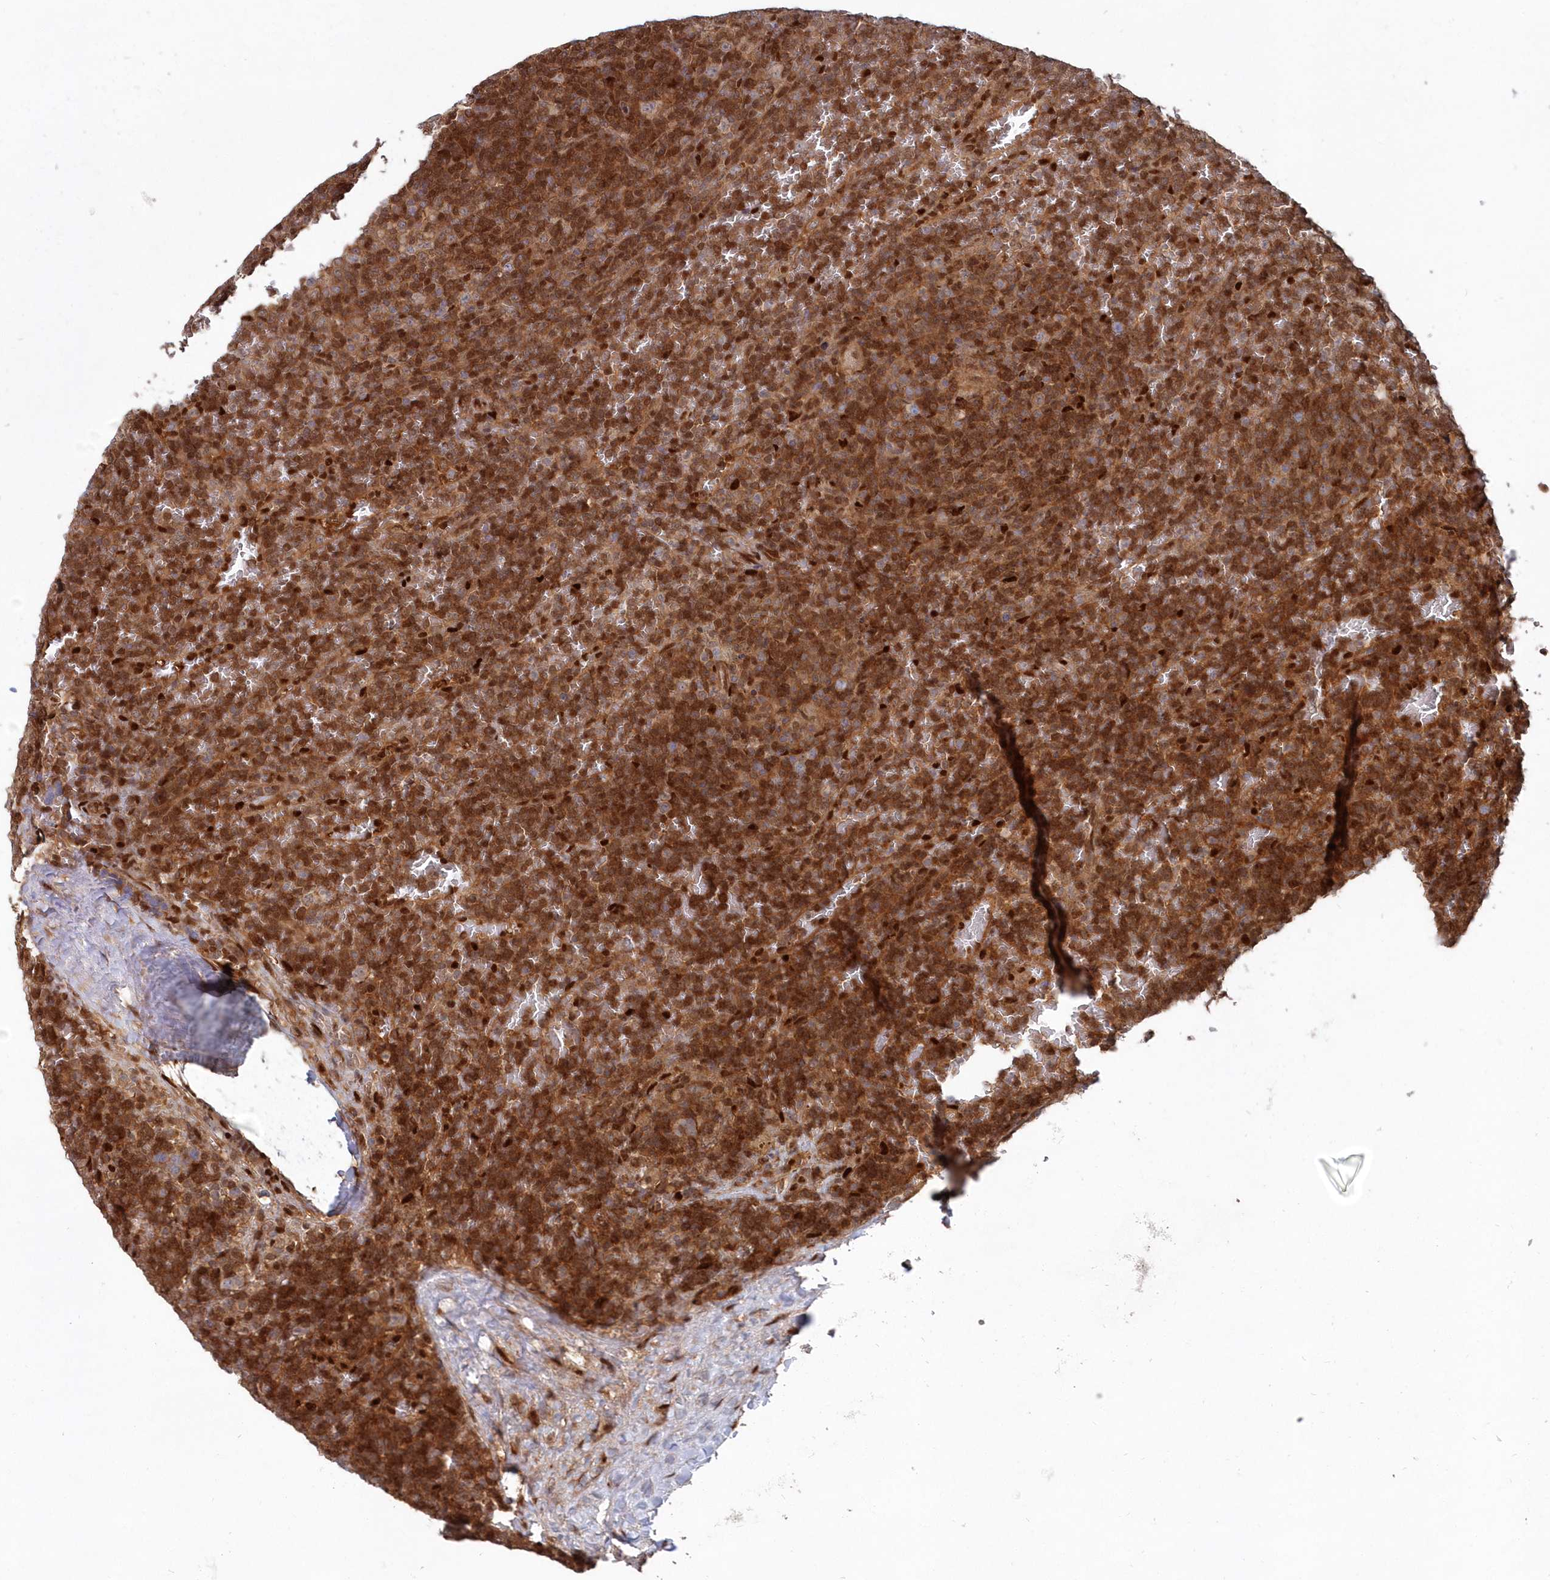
{"staining": {"intensity": "strong", "quantity": ">75%", "location": "cytoplasmic/membranous,nuclear"}, "tissue": "lymphoma", "cell_type": "Tumor cells", "image_type": "cancer", "snomed": [{"axis": "morphology", "description": "Malignant lymphoma, non-Hodgkin's type, Low grade"}, {"axis": "topography", "description": "Spleen"}], "caption": "Lymphoma stained with a brown dye shows strong cytoplasmic/membranous and nuclear positive staining in approximately >75% of tumor cells.", "gene": "ABHD14B", "patient": {"sex": "female", "age": 19}}